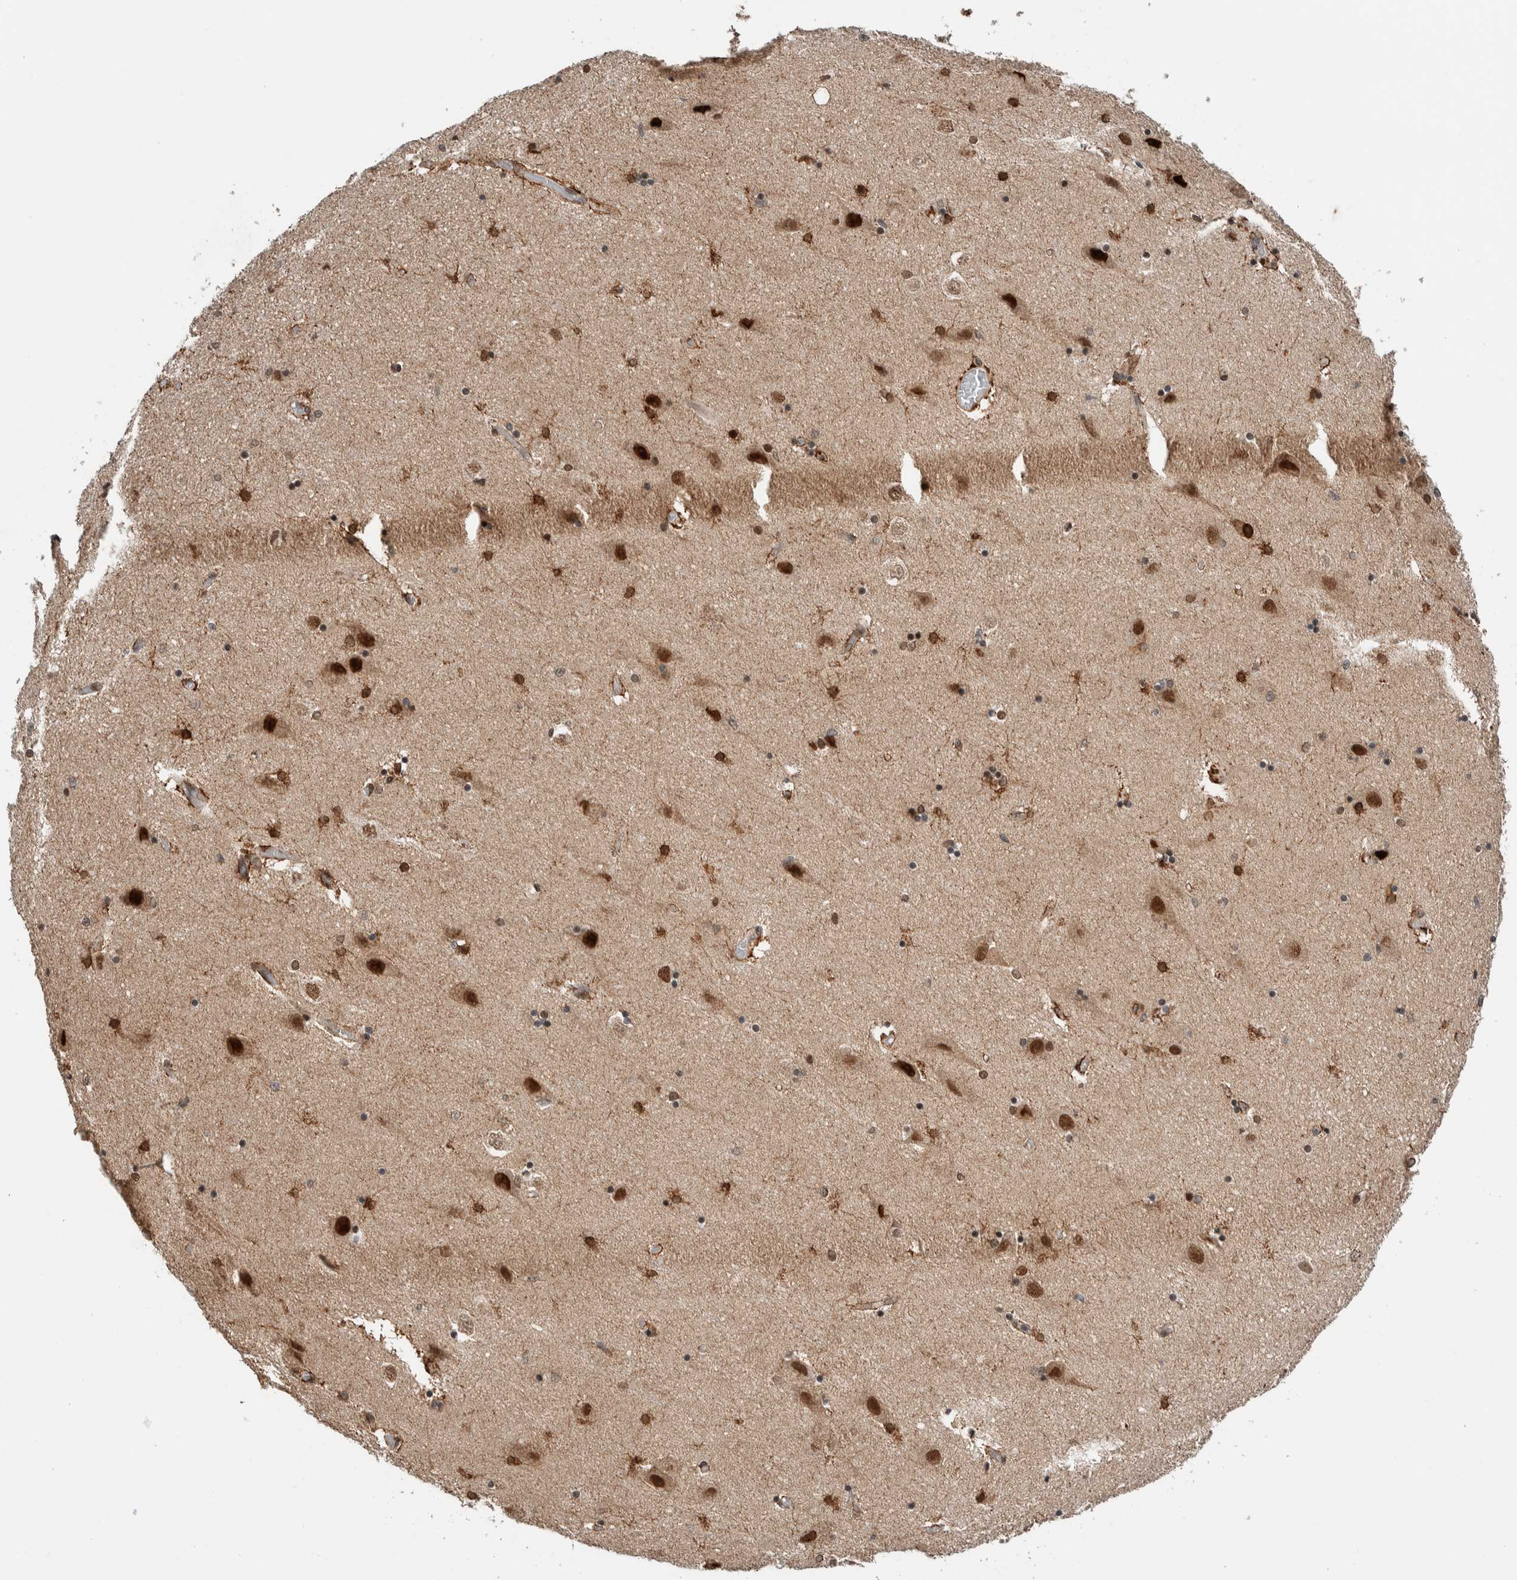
{"staining": {"intensity": "moderate", "quantity": "25%-75%", "location": "nuclear"}, "tissue": "hippocampus", "cell_type": "Glial cells", "image_type": "normal", "snomed": [{"axis": "morphology", "description": "Normal tissue, NOS"}, {"axis": "topography", "description": "Hippocampus"}], "caption": "Immunohistochemical staining of benign hippocampus shows moderate nuclear protein positivity in about 25%-75% of glial cells.", "gene": "TNRC18", "patient": {"sex": "female", "age": 54}}